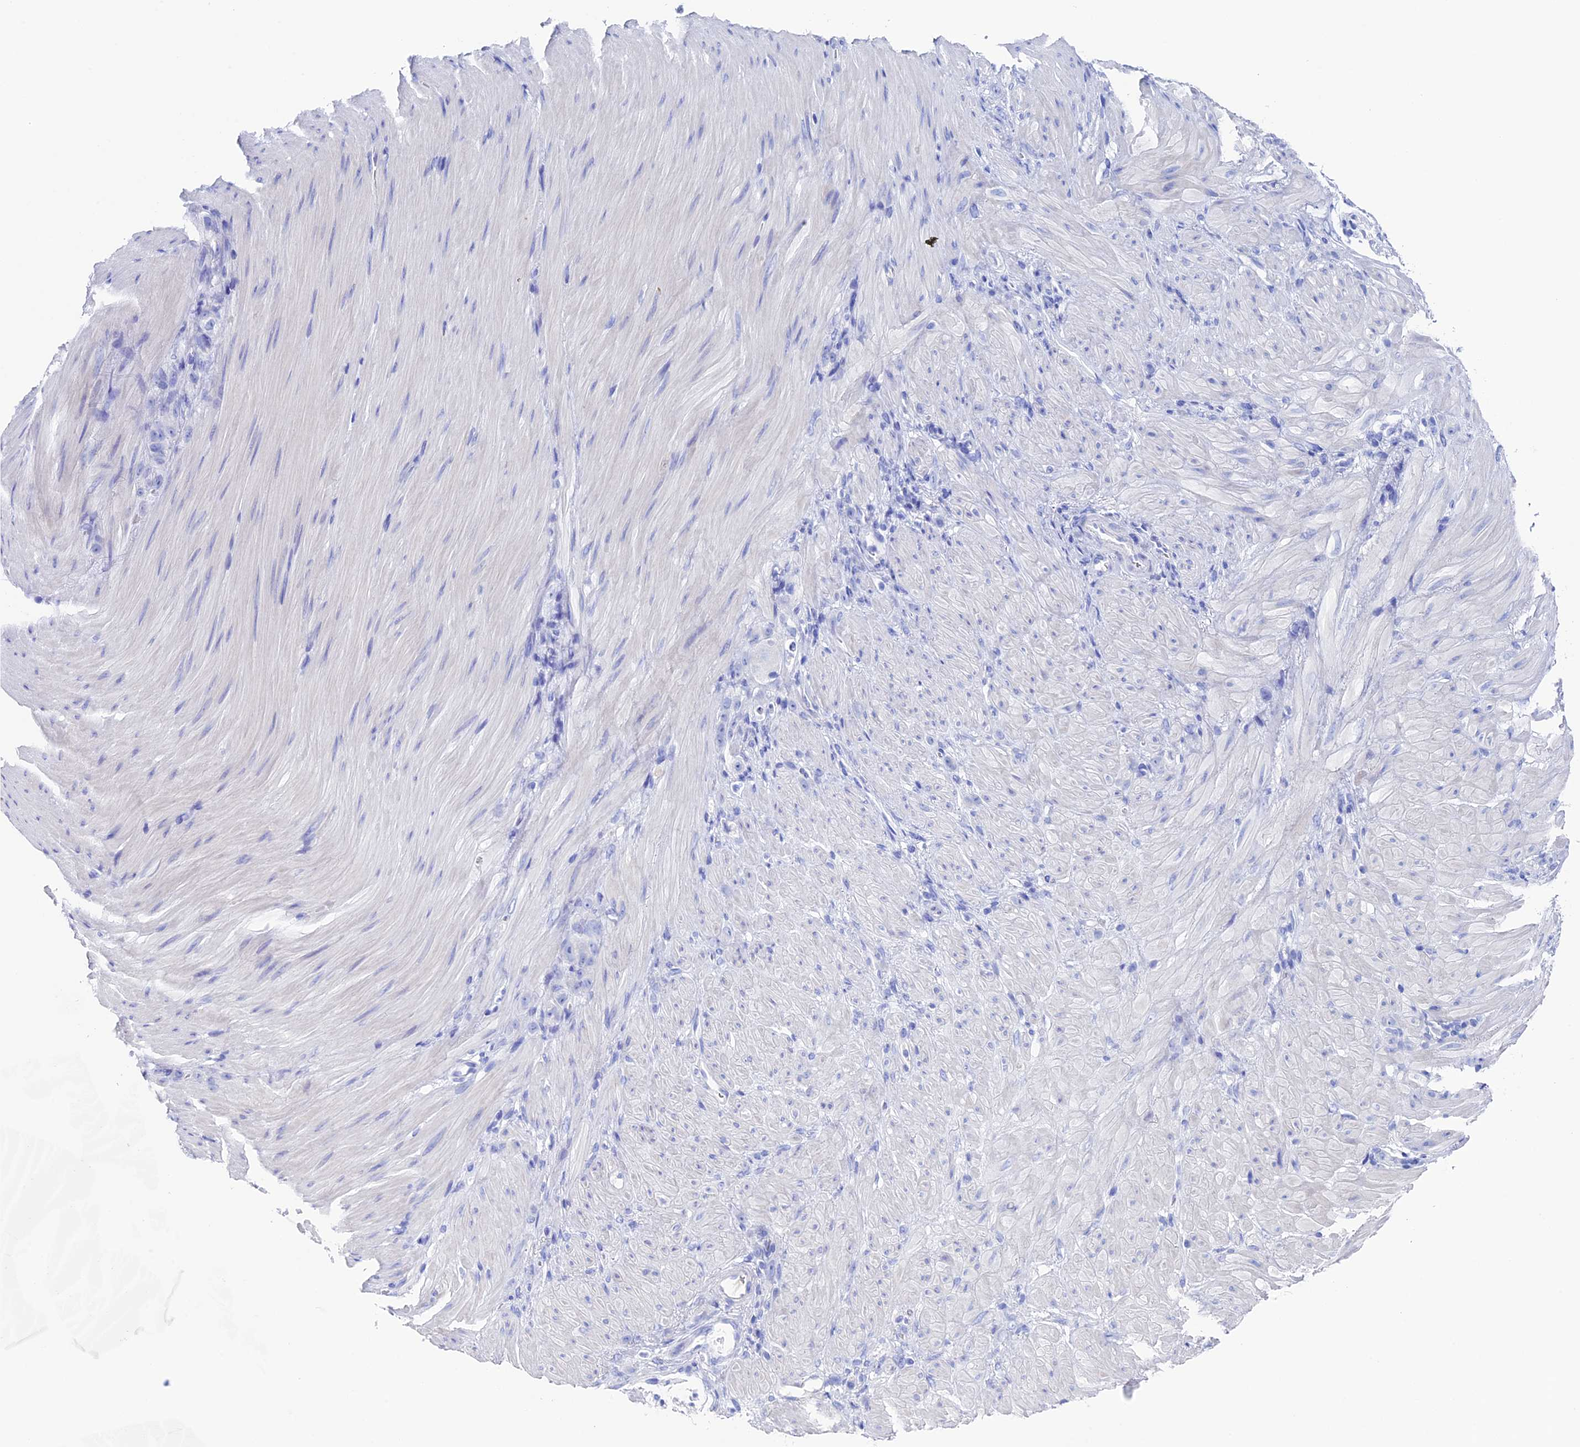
{"staining": {"intensity": "negative", "quantity": "none", "location": "none"}, "tissue": "stomach cancer", "cell_type": "Tumor cells", "image_type": "cancer", "snomed": [{"axis": "morphology", "description": "Normal tissue, NOS"}, {"axis": "morphology", "description": "Adenocarcinoma, NOS"}, {"axis": "topography", "description": "Stomach"}], "caption": "Immunohistochemistry micrograph of human stomach cancer (adenocarcinoma) stained for a protein (brown), which exhibits no expression in tumor cells.", "gene": "UNC119", "patient": {"sex": "male", "age": 82}}